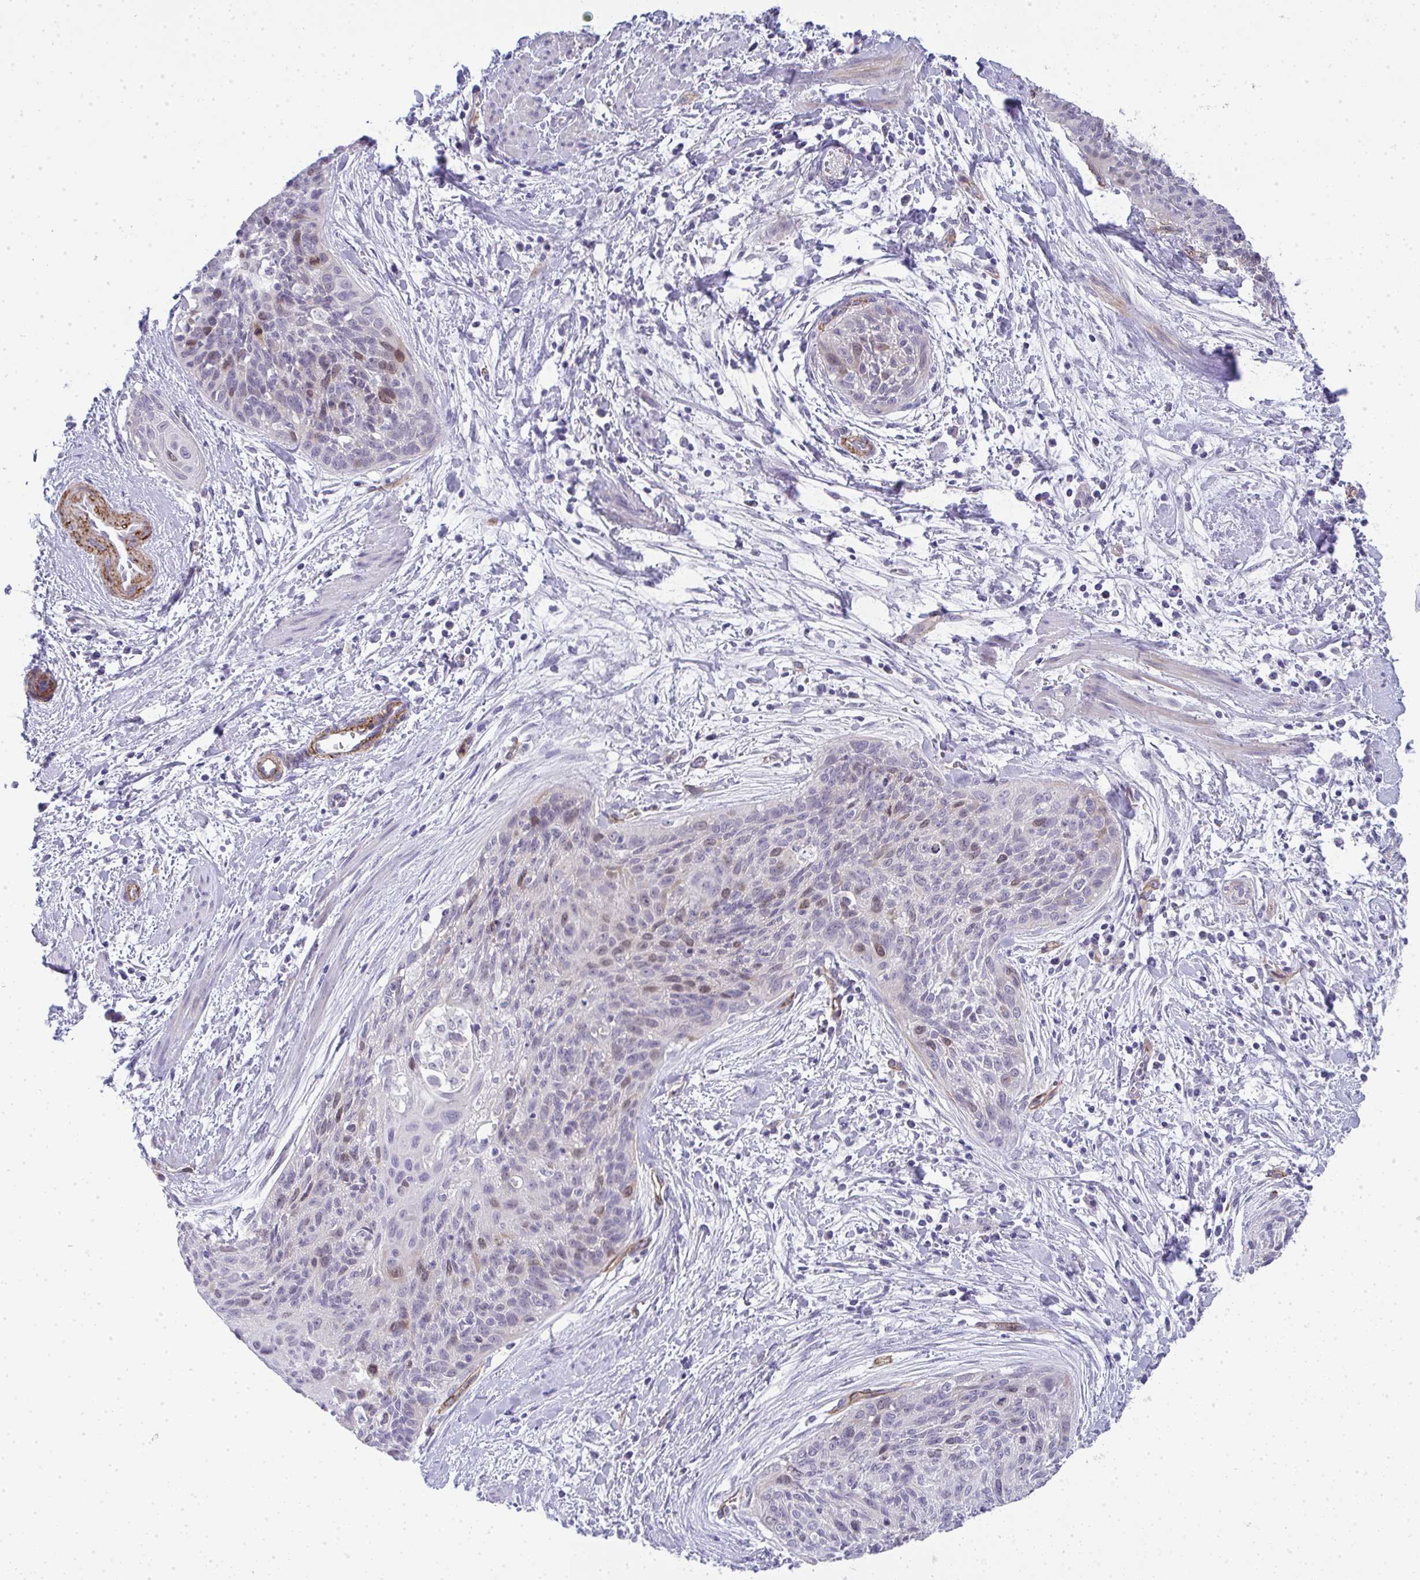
{"staining": {"intensity": "weak", "quantity": "<25%", "location": "nuclear"}, "tissue": "cervical cancer", "cell_type": "Tumor cells", "image_type": "cancer", "snomed": [{"axis": "morphology", "description": "Squamous cell carcinoma, NOS"}, {"axis": "topography", "description": "Cervix"}], "caption": "DAB immunohistochemical staining of human cervical cancer displays no significant expression in tumor cells.", "gene": "UBE2S", "patient": {"sex": "female", "age": 55}}